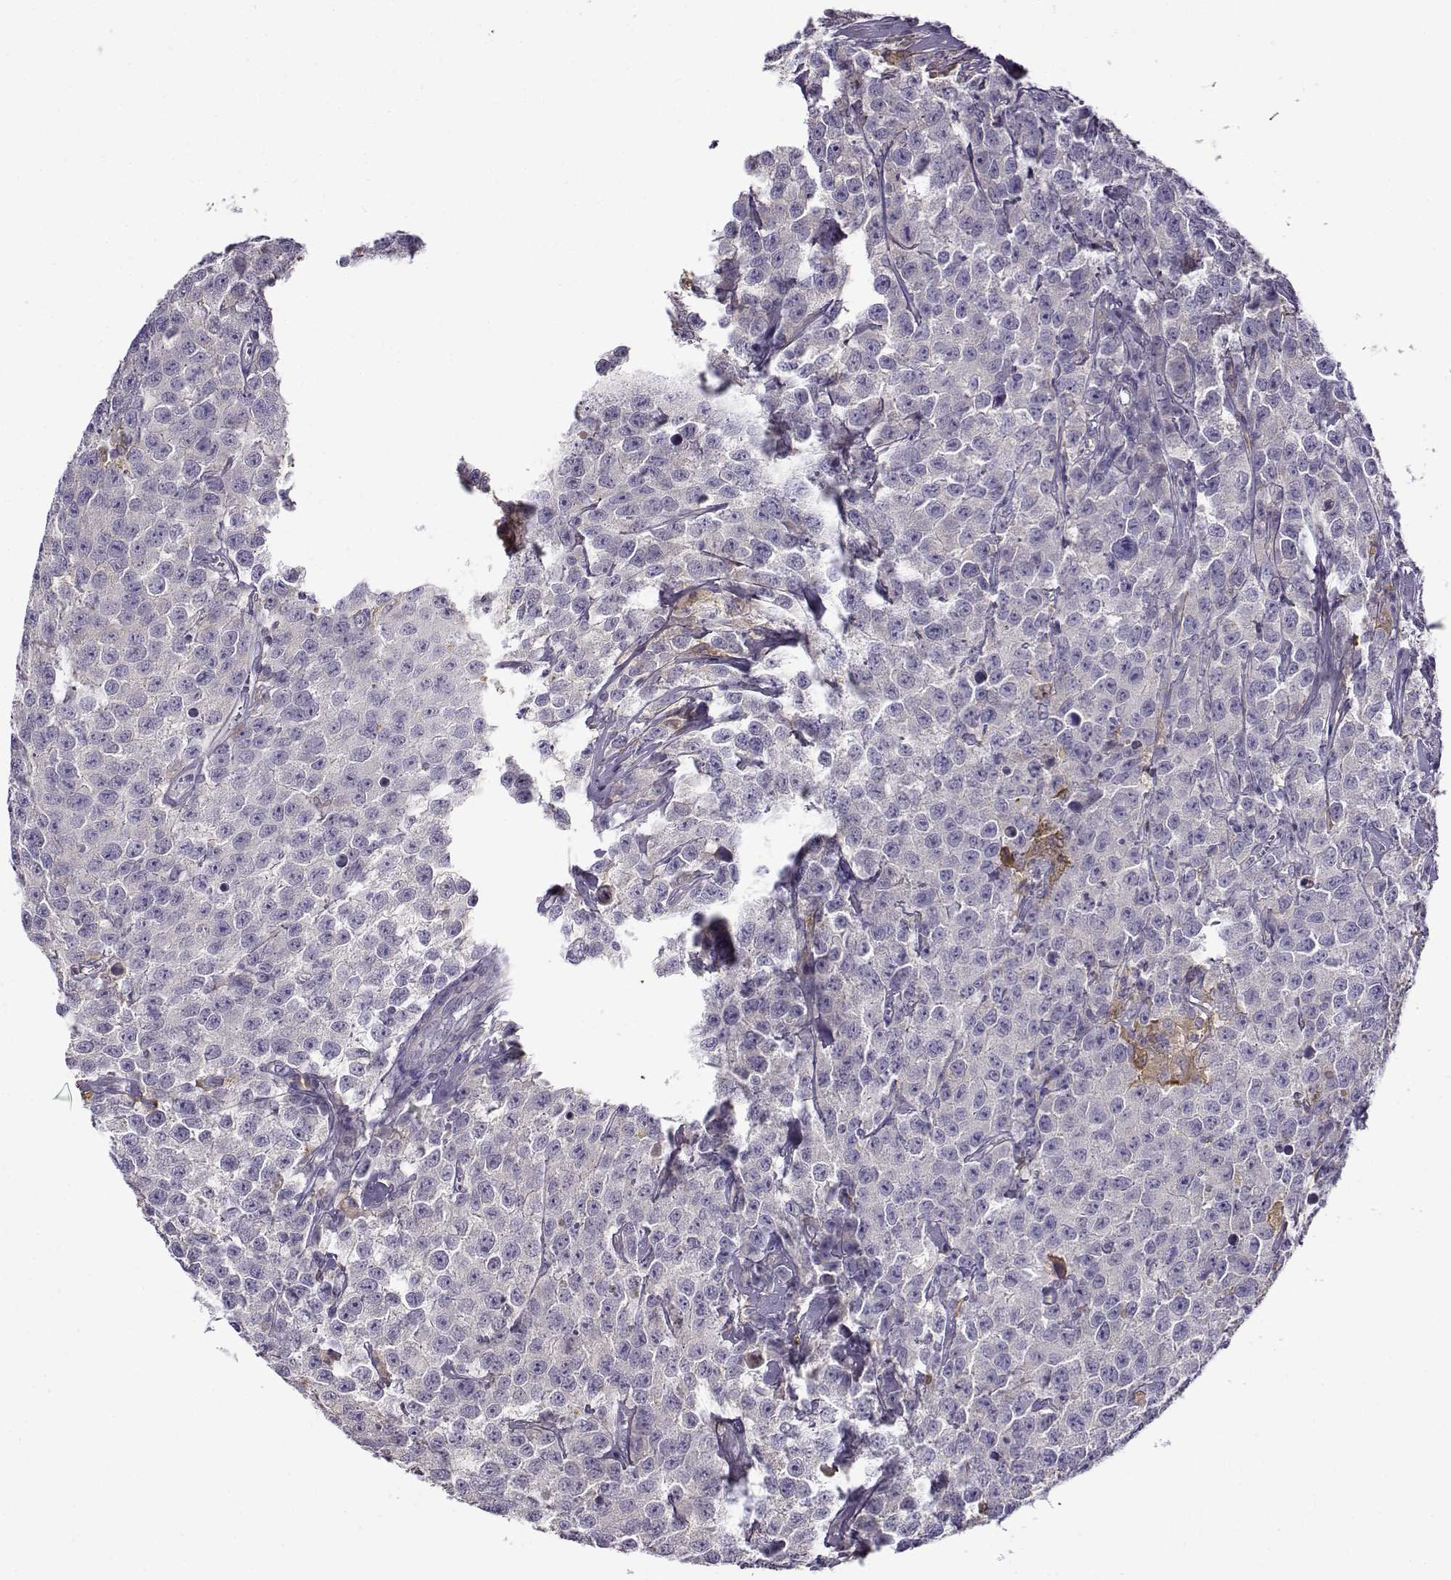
{"staining": {"intensity": "negative", "quantity": "none", "location": "none"}, "tissue": "testis cancer", "cell_type": "Tumor cells", "image_type": "cancer", "snomed": [{"axis": "morphology", "description": "Seminoma, NOS"}, {"axis": "topography", "description": "Testis"}], "caption": "Testis cancer was stained to show a protein in brown. There is no significant expression in tumor cells. The staining is performed using DAB brown chromogen with nuclei counter-stained in using hematoxylin.", "gene": "UCP3", "patient": {"sex": "male", "age": 59}}